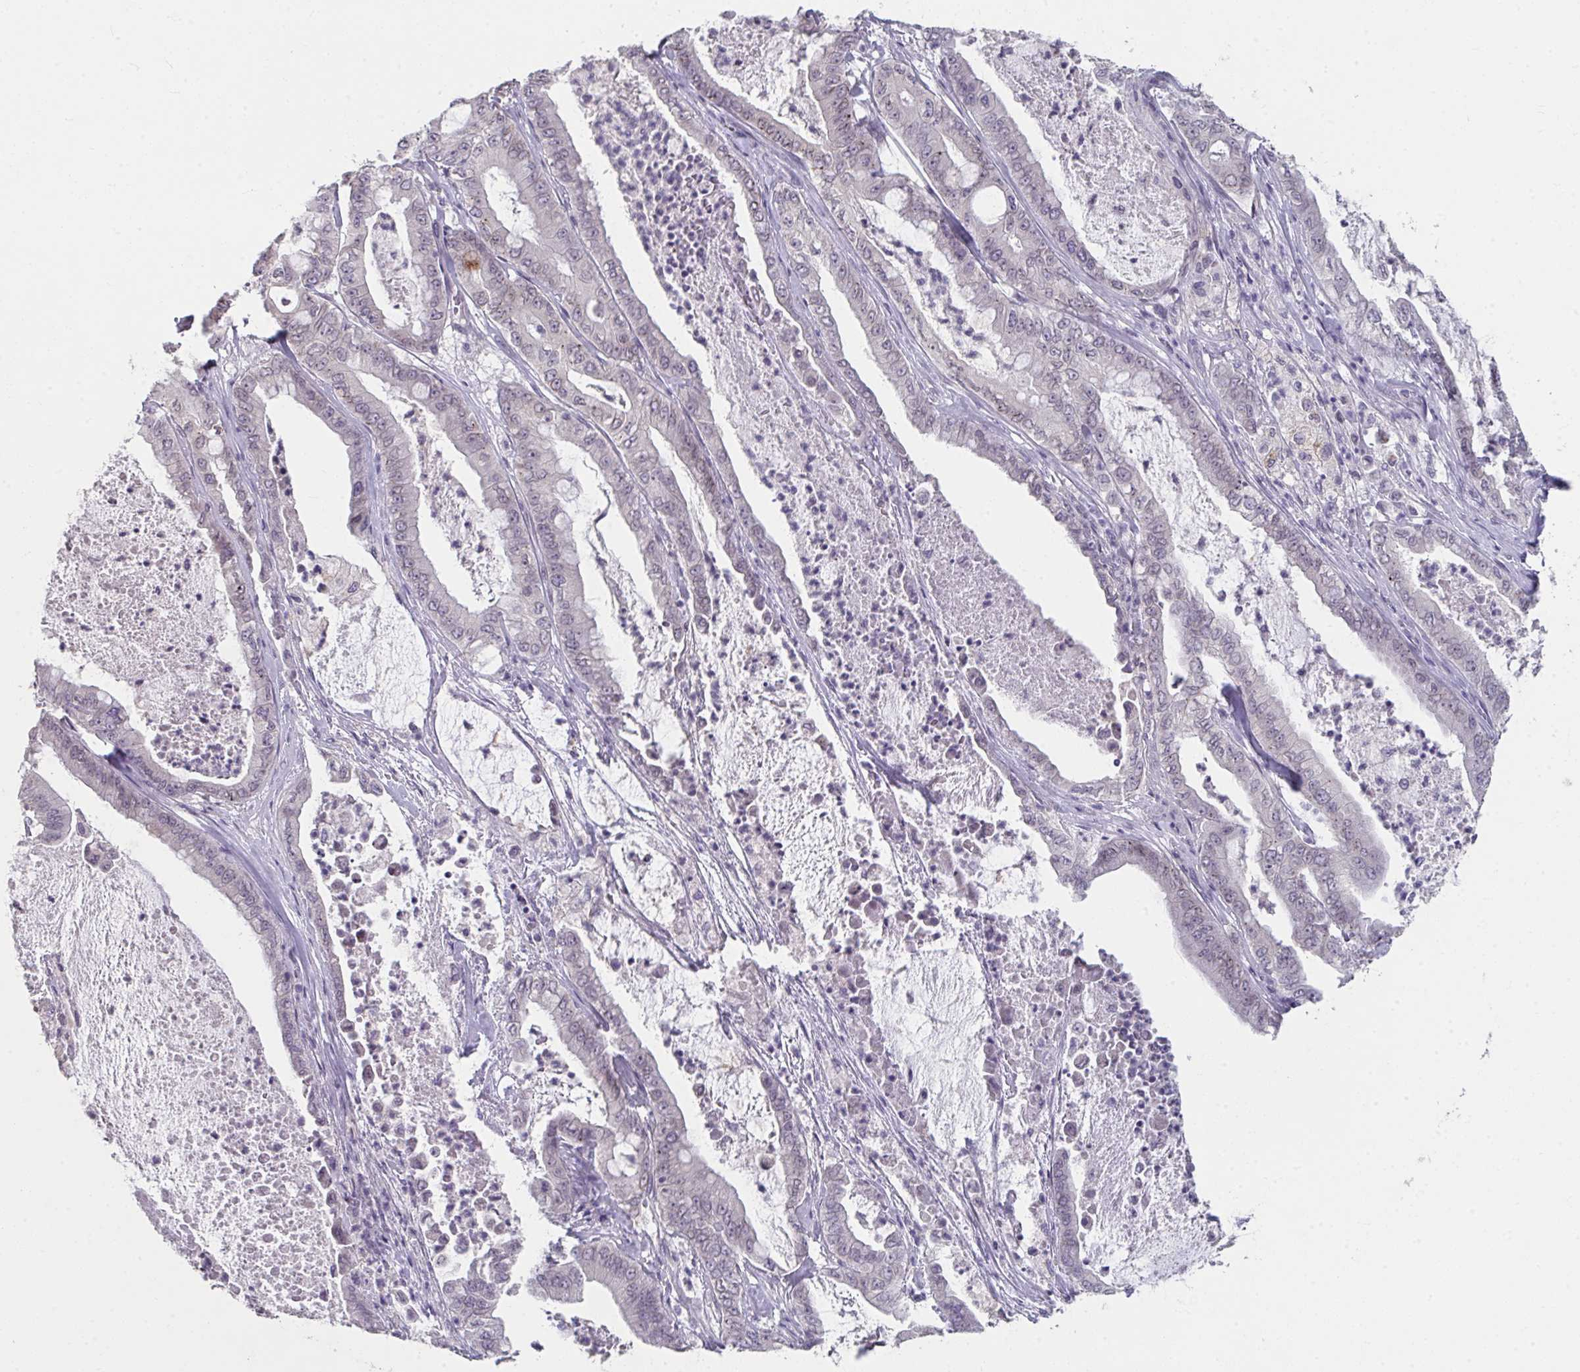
{"staining": {"intensity": "negative", "quantity": "none", "location": "none"}, "tissue": "pancreatic cancer", "cell_type": "Tumor cells", "image_type": "cancer", "snomed": [{"axis": "morphology", "description": "Adenocarcinoma, NOS"}, {"axis": "topography", "description": "Pancreas"}], "caption": "Pancreatic cancer (adenocarcinoma) was stained to show a protein in brown. There is no significant staining in tumor cells.", "gene": "NUP133", "patient": {"sex": "male", "age": 71}}